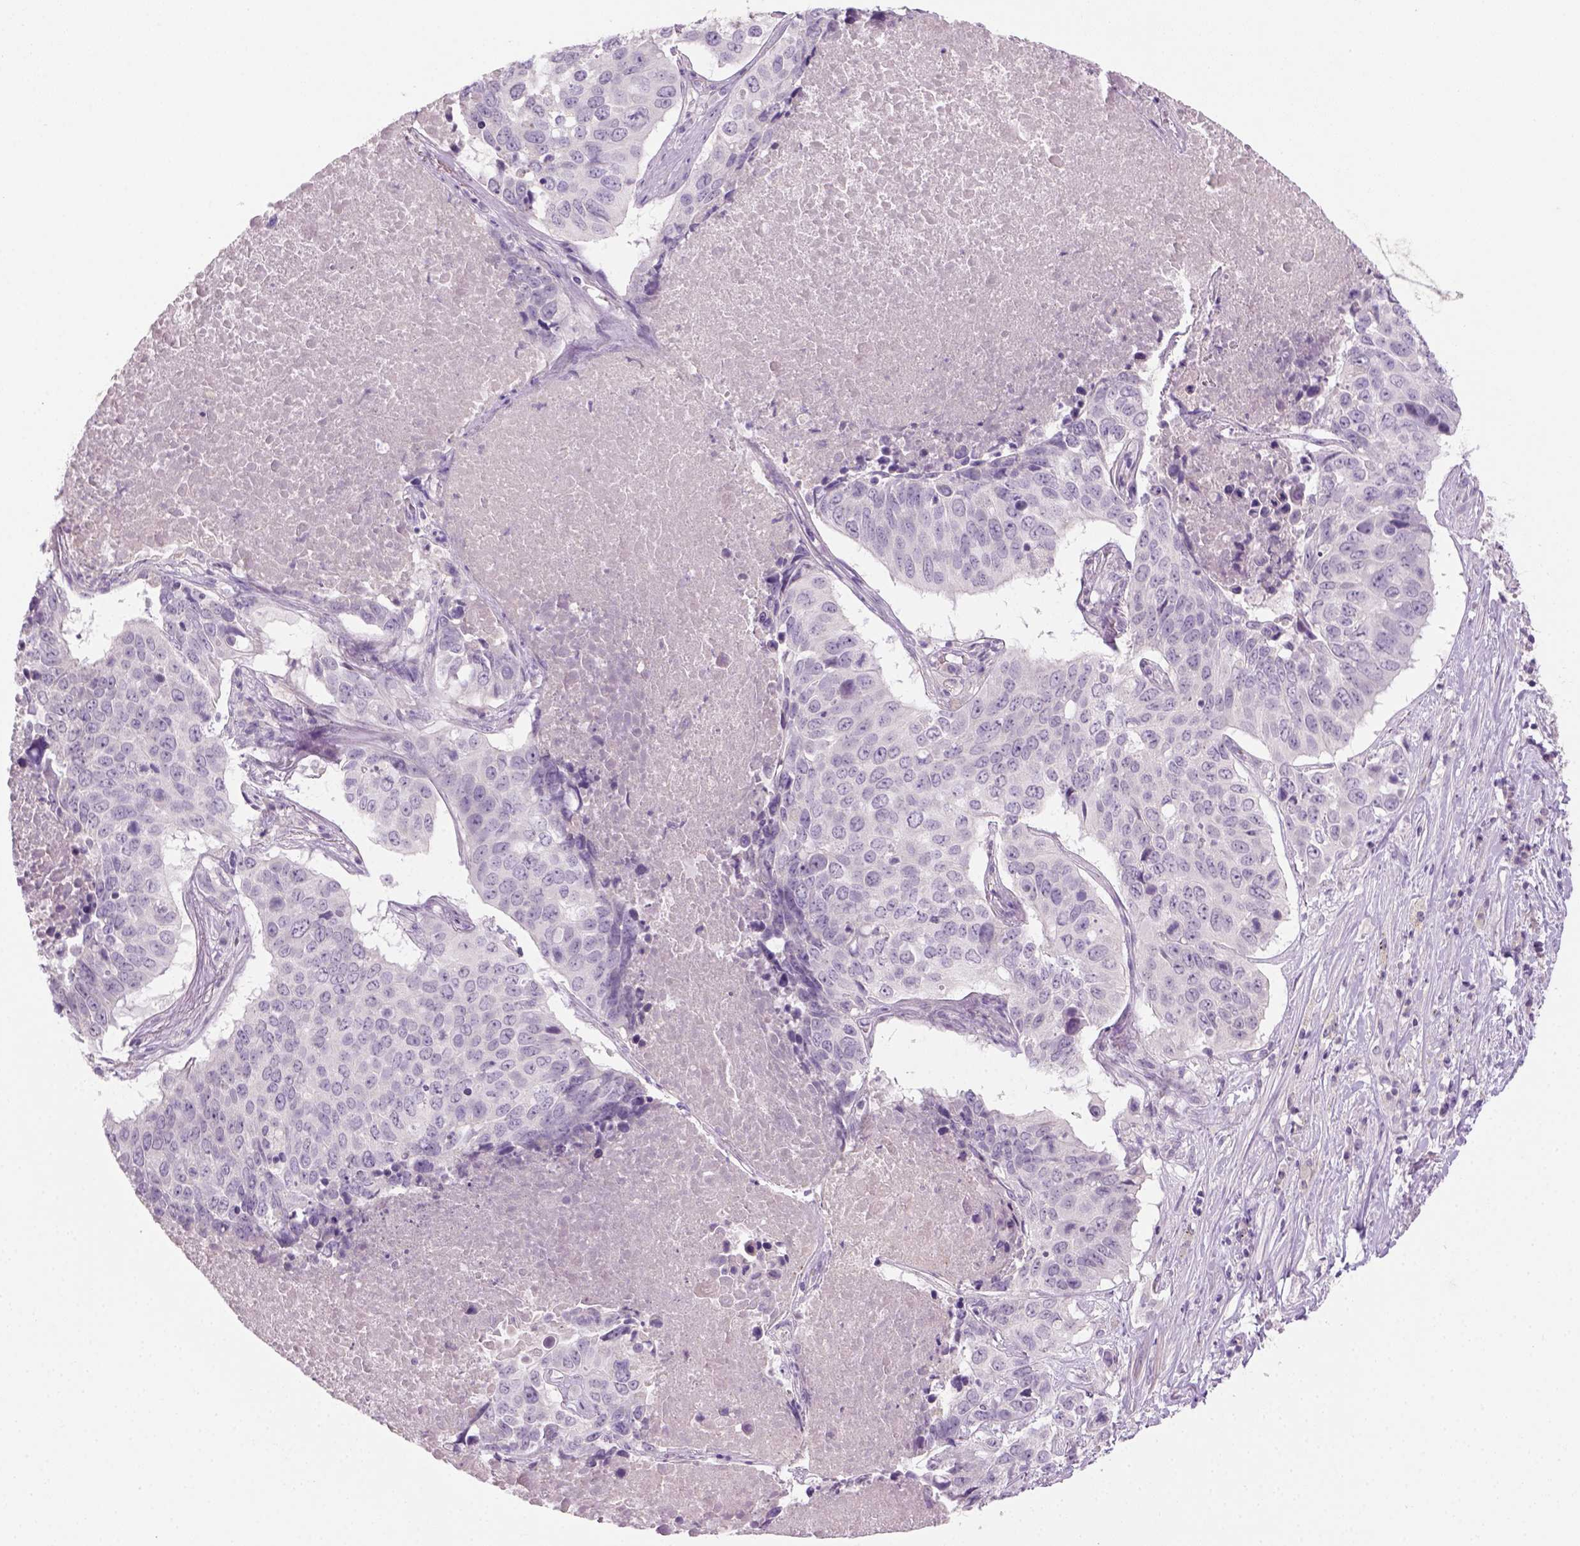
{"staining": {"intensity": "negative", "quantity": "none", "location": "none"}, "tissue": "lung cancer", "cell_type": "Tumor cells", "image_type": "cancer", "snomed": [{"axis": "morphology", "description": "Normal tissue, NOS"}, {"axis": "morphology", "description": "Squamous cell carcinoma, NOS"}, {"axis": "topography", "description": "Bronchus"}, {"axis": "topography", "description": "Lung"}], "caption": "IHC of lung cancer (squamous cell carcinoma) shows no positivity in tumor cells. (Immunohistochemistry, brightfield microscopy, high magnification).", "gene": "GFI1B", "patient": {"sex": "male", "age": 64}}